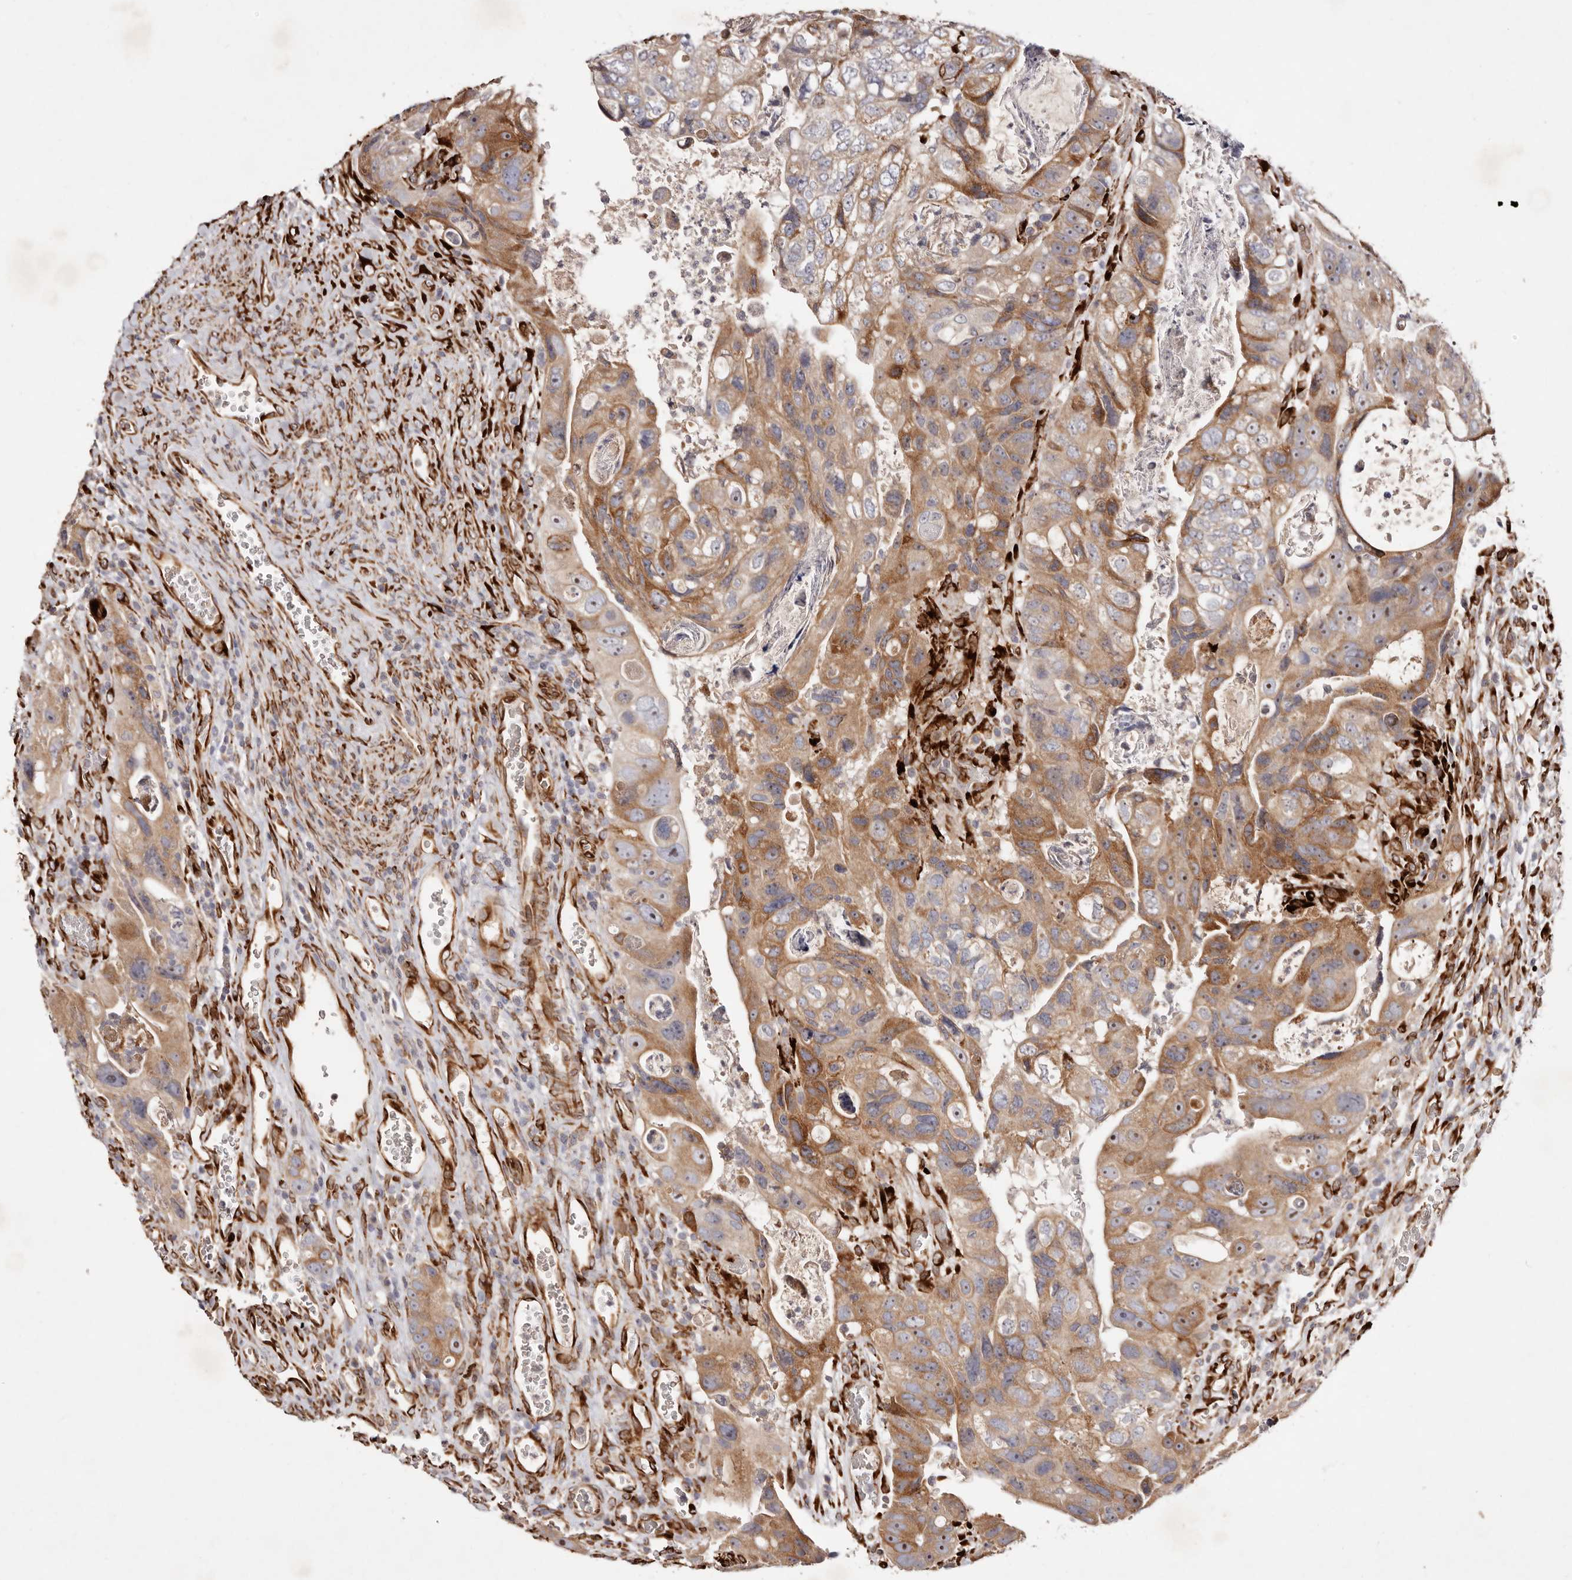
{"staining": {"intensity": "moderate", "quantity": ">75%", "location": "cytoplasmic/membranous"}, "tissue": "colorectal cancer", "cell_type": "Tumor cells", "image_type": "cancer", "snomed": [{"axis": "morphology", "description": "Adenocarcinoma, NOS"}, {"axis": "topography", "description": "Rectum"}], "caption": "The photomicrograph displays immunohistochemical staining of colorectal cancer. There is moderate cytoplasmic/membranous expression is appreciated in about >75% of tumor cells.", "gene": "SERPINH1", "patient": {"sex": "male", "age": 59}}